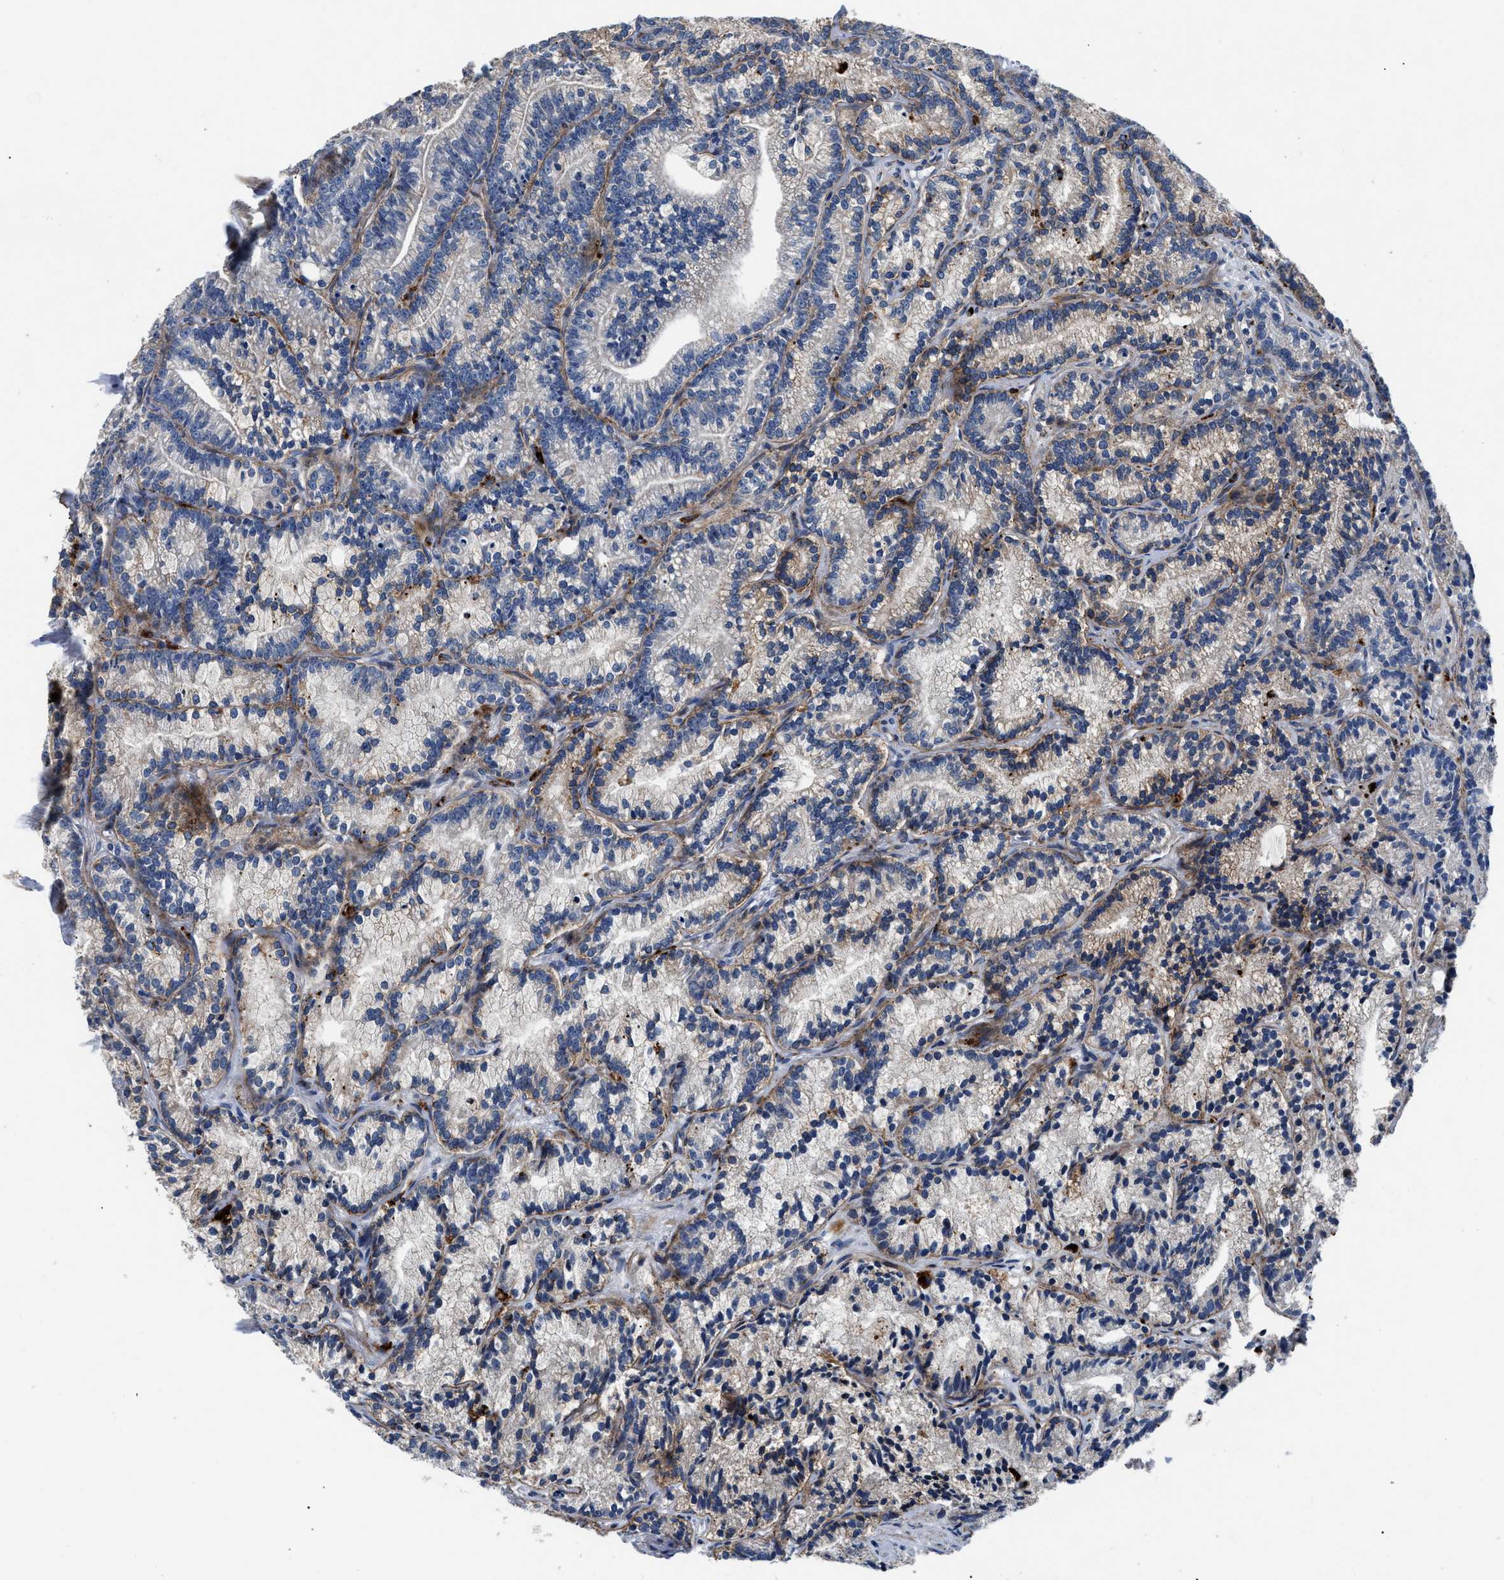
{"staining": {"intensity": "weak", "quantity": "<25%", "location": "cytoplasmic/membranous"}, "tissue": "prostate cancer", "cell_type": "Tumor cells", "image_type": "cancer", "snomed": [{"axis": "morphology", "description": "Adenocarcinoma, Low grade"}, {"axis": "topography", "description": "Prostate"}], "caption": "DAB immunohistochemical staining of human prostate adenocarcinoma (low-grade) displays no significant positivity in tumor cells.", "gene": "DAG1", "patient": {"sex": "male", "age": 89}}